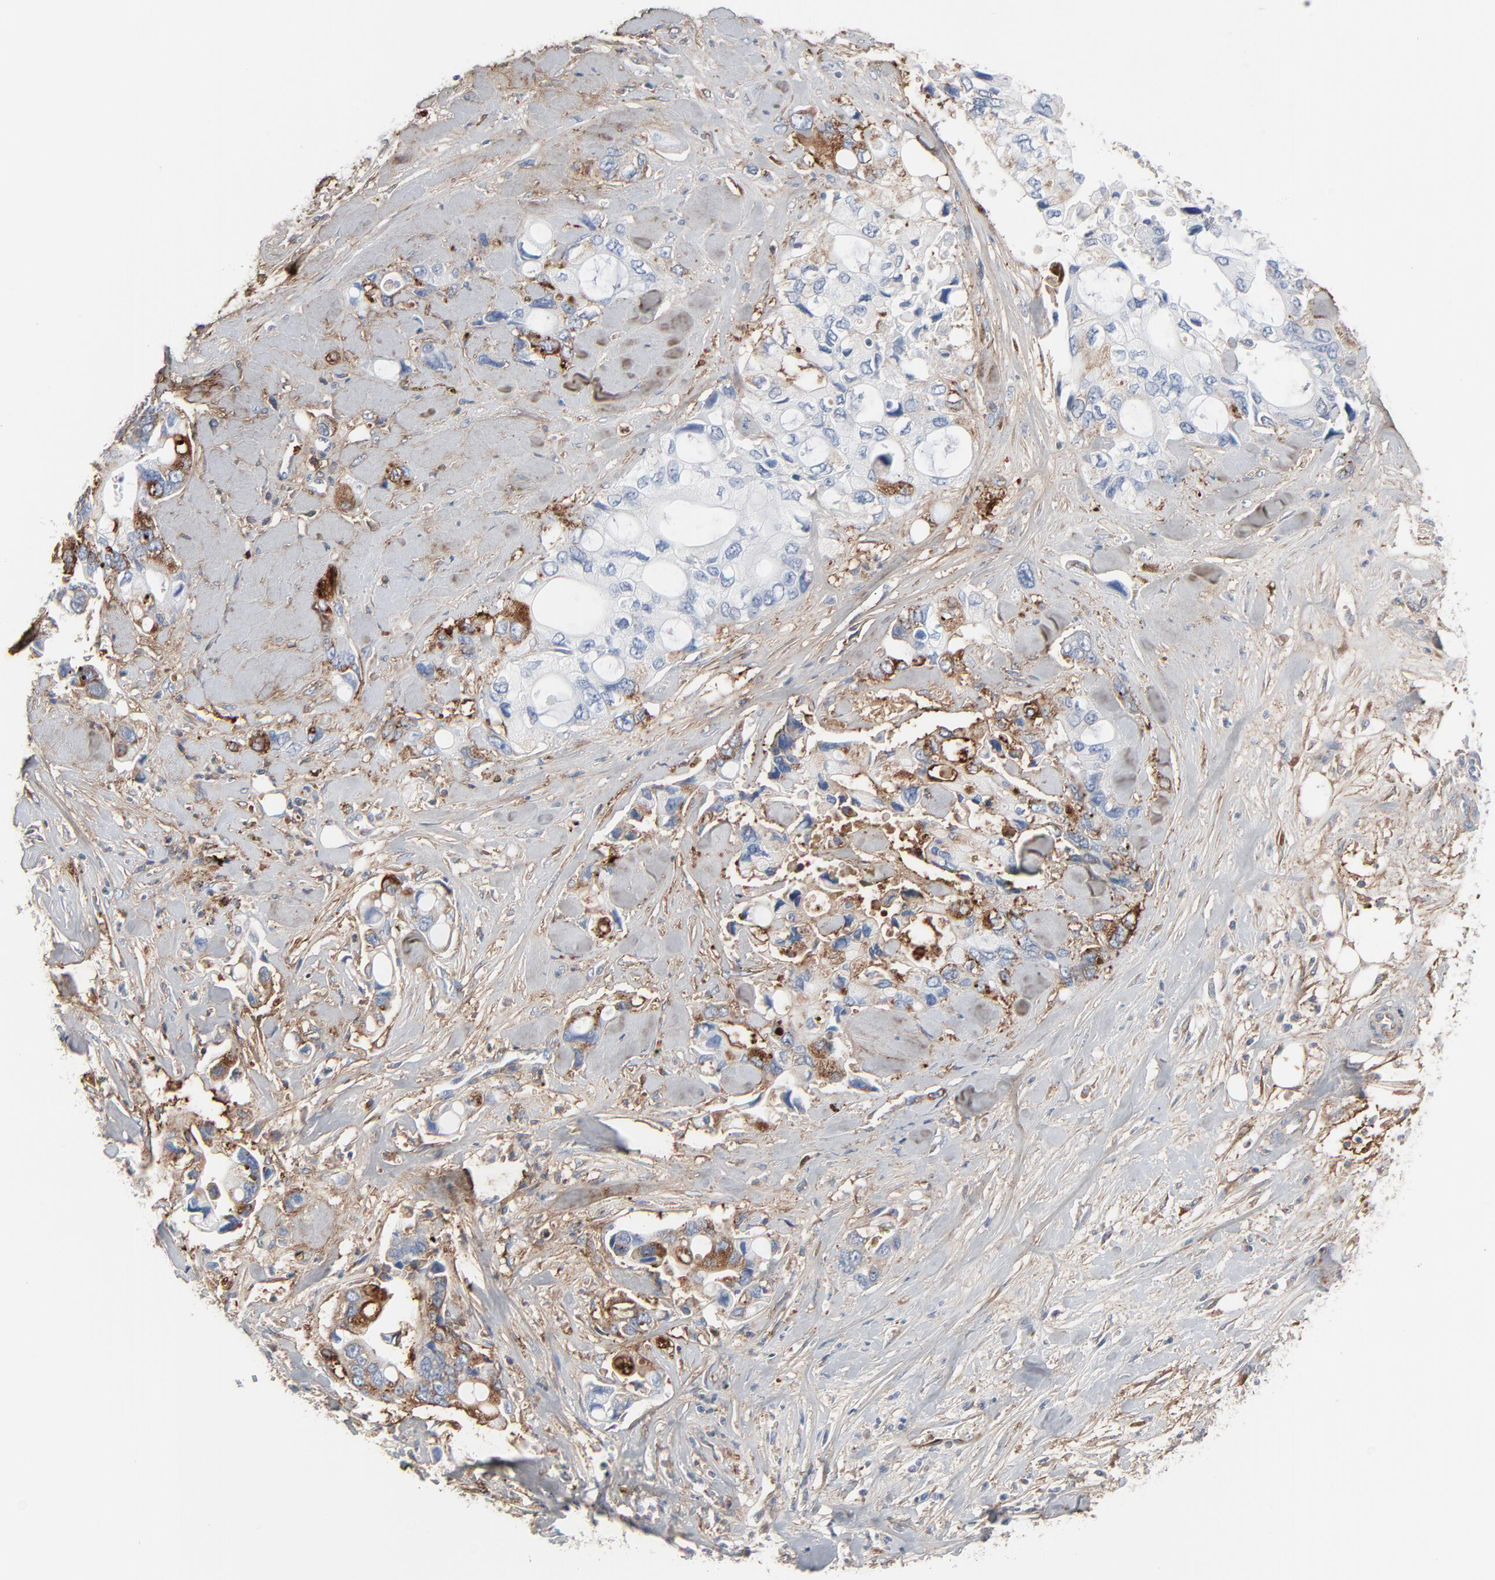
{"staining": {"intensity": "moderate", "quantity": "<25%", "location": "cytoplasmic/membranous"}, "tissue": "pancreatic cancer", "cell_type": "Tumor cells", "image_type": "cancer", "snomed": [{"axis": "morphology", "description": "Adenocarcinoma, NOS"}, {"axis": "topography", "description": "Pancreas"}], "caption": "The photomicrograph shows a brown stain indicating the presence of a protein in the cytoplasmic/membranous of tumor cells in pancreatic cancer (adenocarcinoma).", "gene": "BGN", "patient": {"sex": "male", "age": 70}}